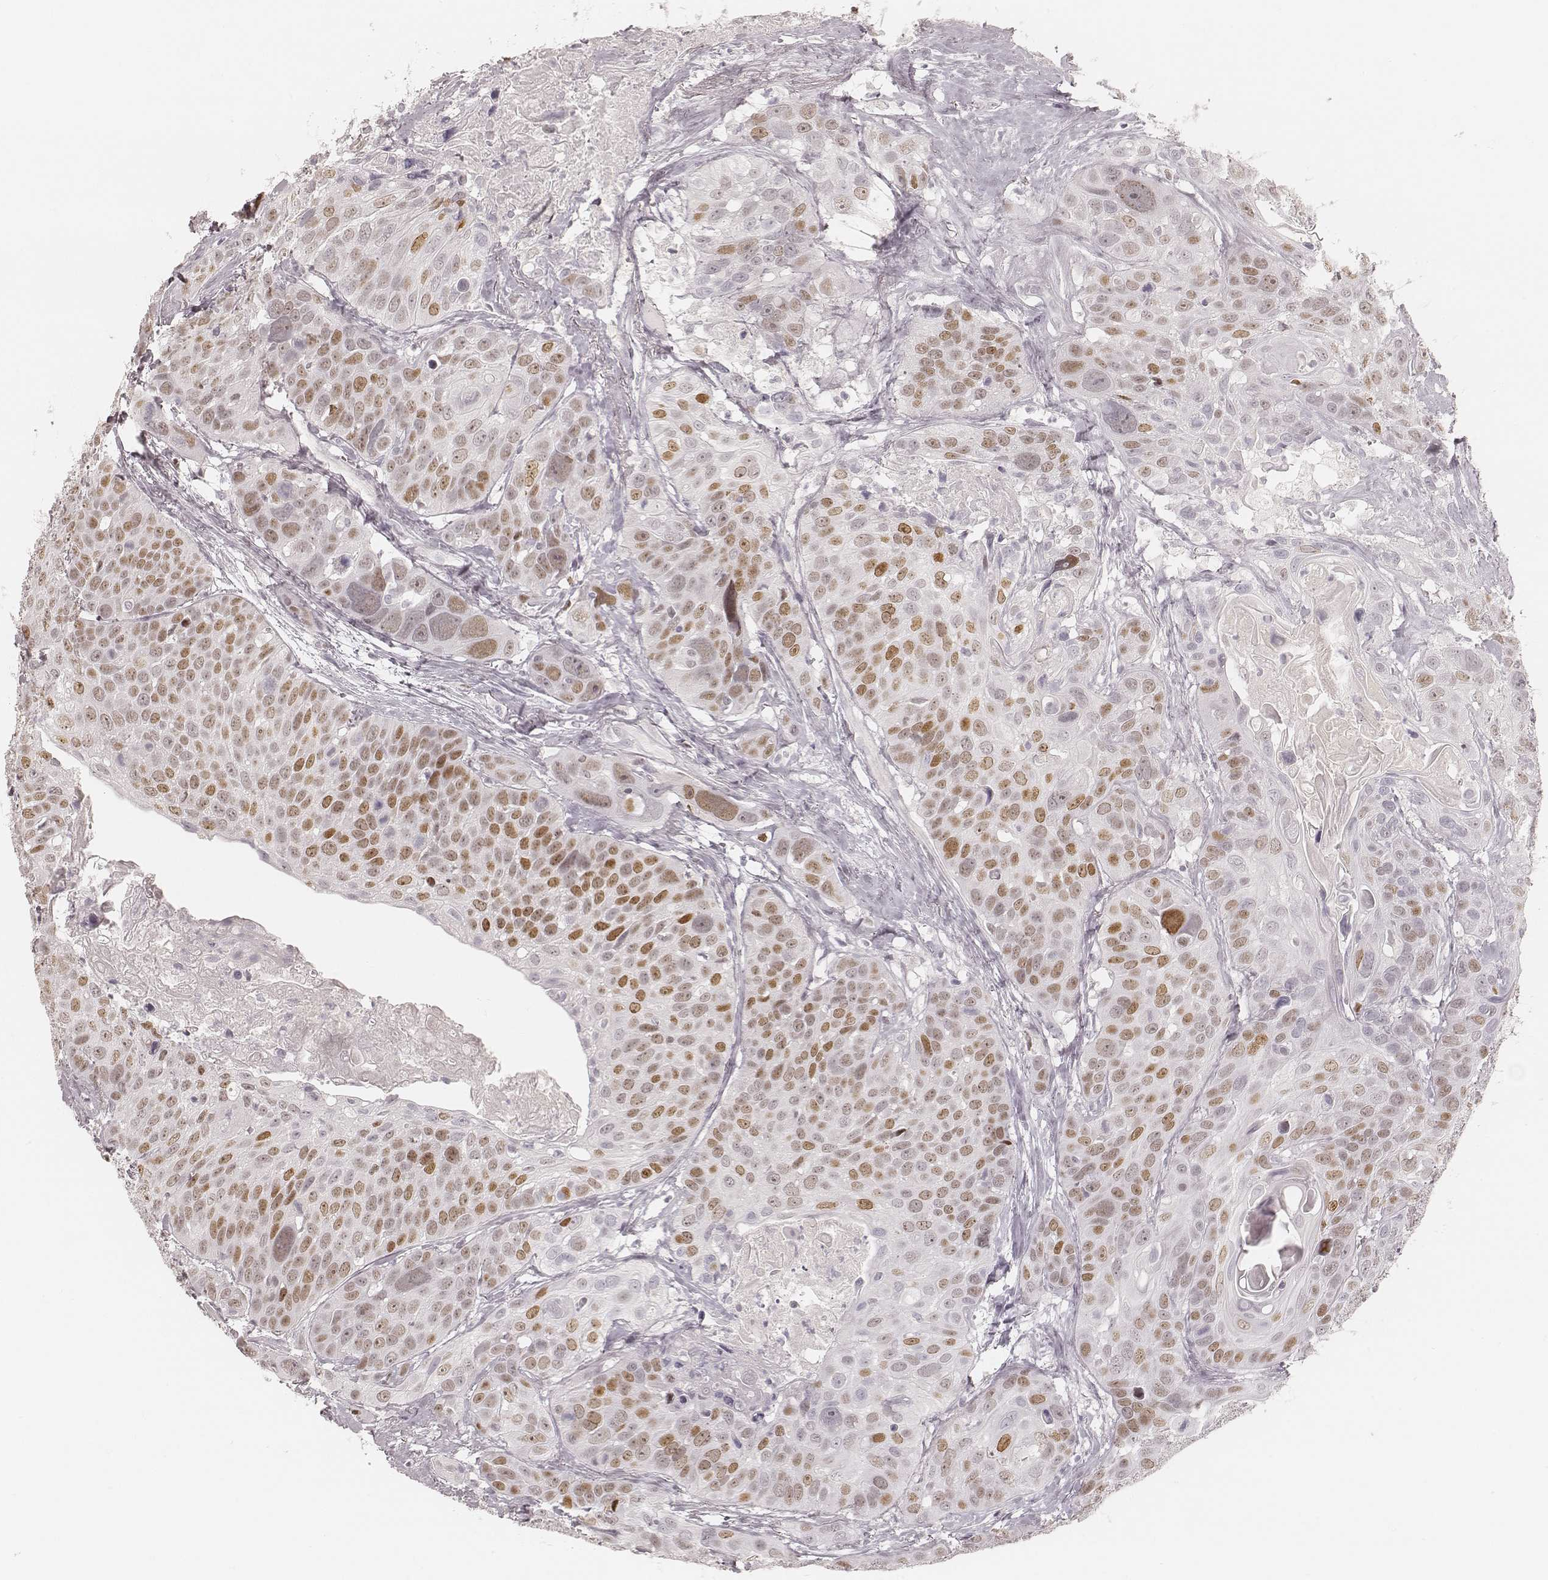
{"staining": {"intensity": "moderate", "quantity": ">75%", "location": "nuclear"}, "tissue": "head and neck cancer", "cell_type": "Tumor cells", "image_type": "cancer", "snomed": [{"axis": "morphology", "description": "Squamous cell carcinoma, NOS"}, {"axis": "topography", "description": "Oral tissue"}, {"axis": "topography", "description": "Head-Neck"}], "caption": "A photomicrograph of human head and neck squamous cell carcinoma stained for a protein displays moderate nuclear brown staining in tumor cells.", "gene": "TEX37", "patient": {"sex": "male", "age": 56}}